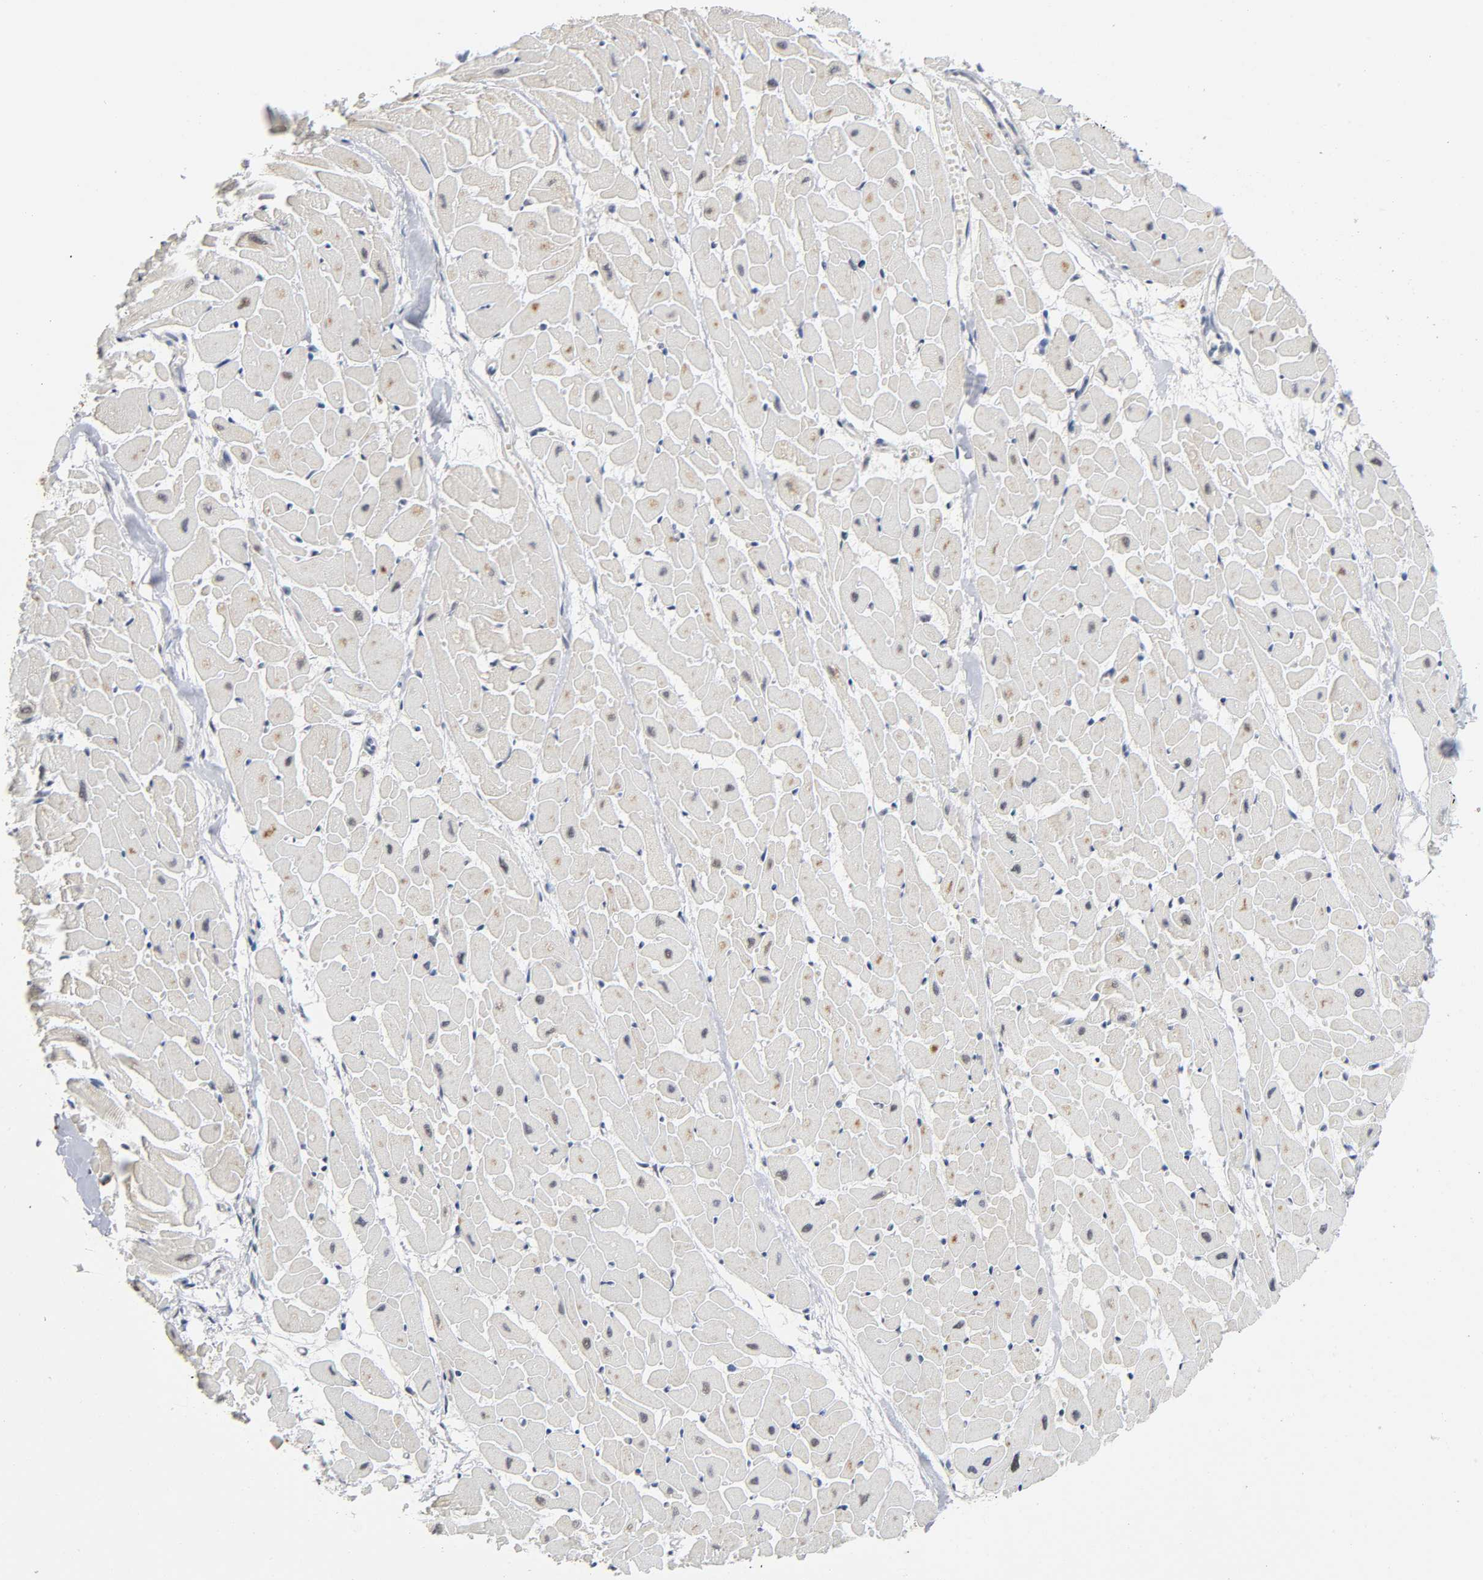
{"staining": {"intensity": "weak", "quantity": ">75%", "location": "nuclear"}, "tissue": "heart muscle", "cell_type": "Cardiomyocytes", "image_type": "normal", "snomed": [{"axis": "morphology", "description": "Normal tissue, NOS"}, {"axis": "topography", "description": "Heart"}], "caption": "Immunohistochemistry photomicrograph of unremarkable heart muscle: human heart muscle stained using immunohistochemistry reveals low levels of weak protein expression localized specifically in the nuclear of cardiomyocytes, appearing as a nuclear brown color.", "gene": "KAT2B", "patient": {"sex": "female", "age": 19}}